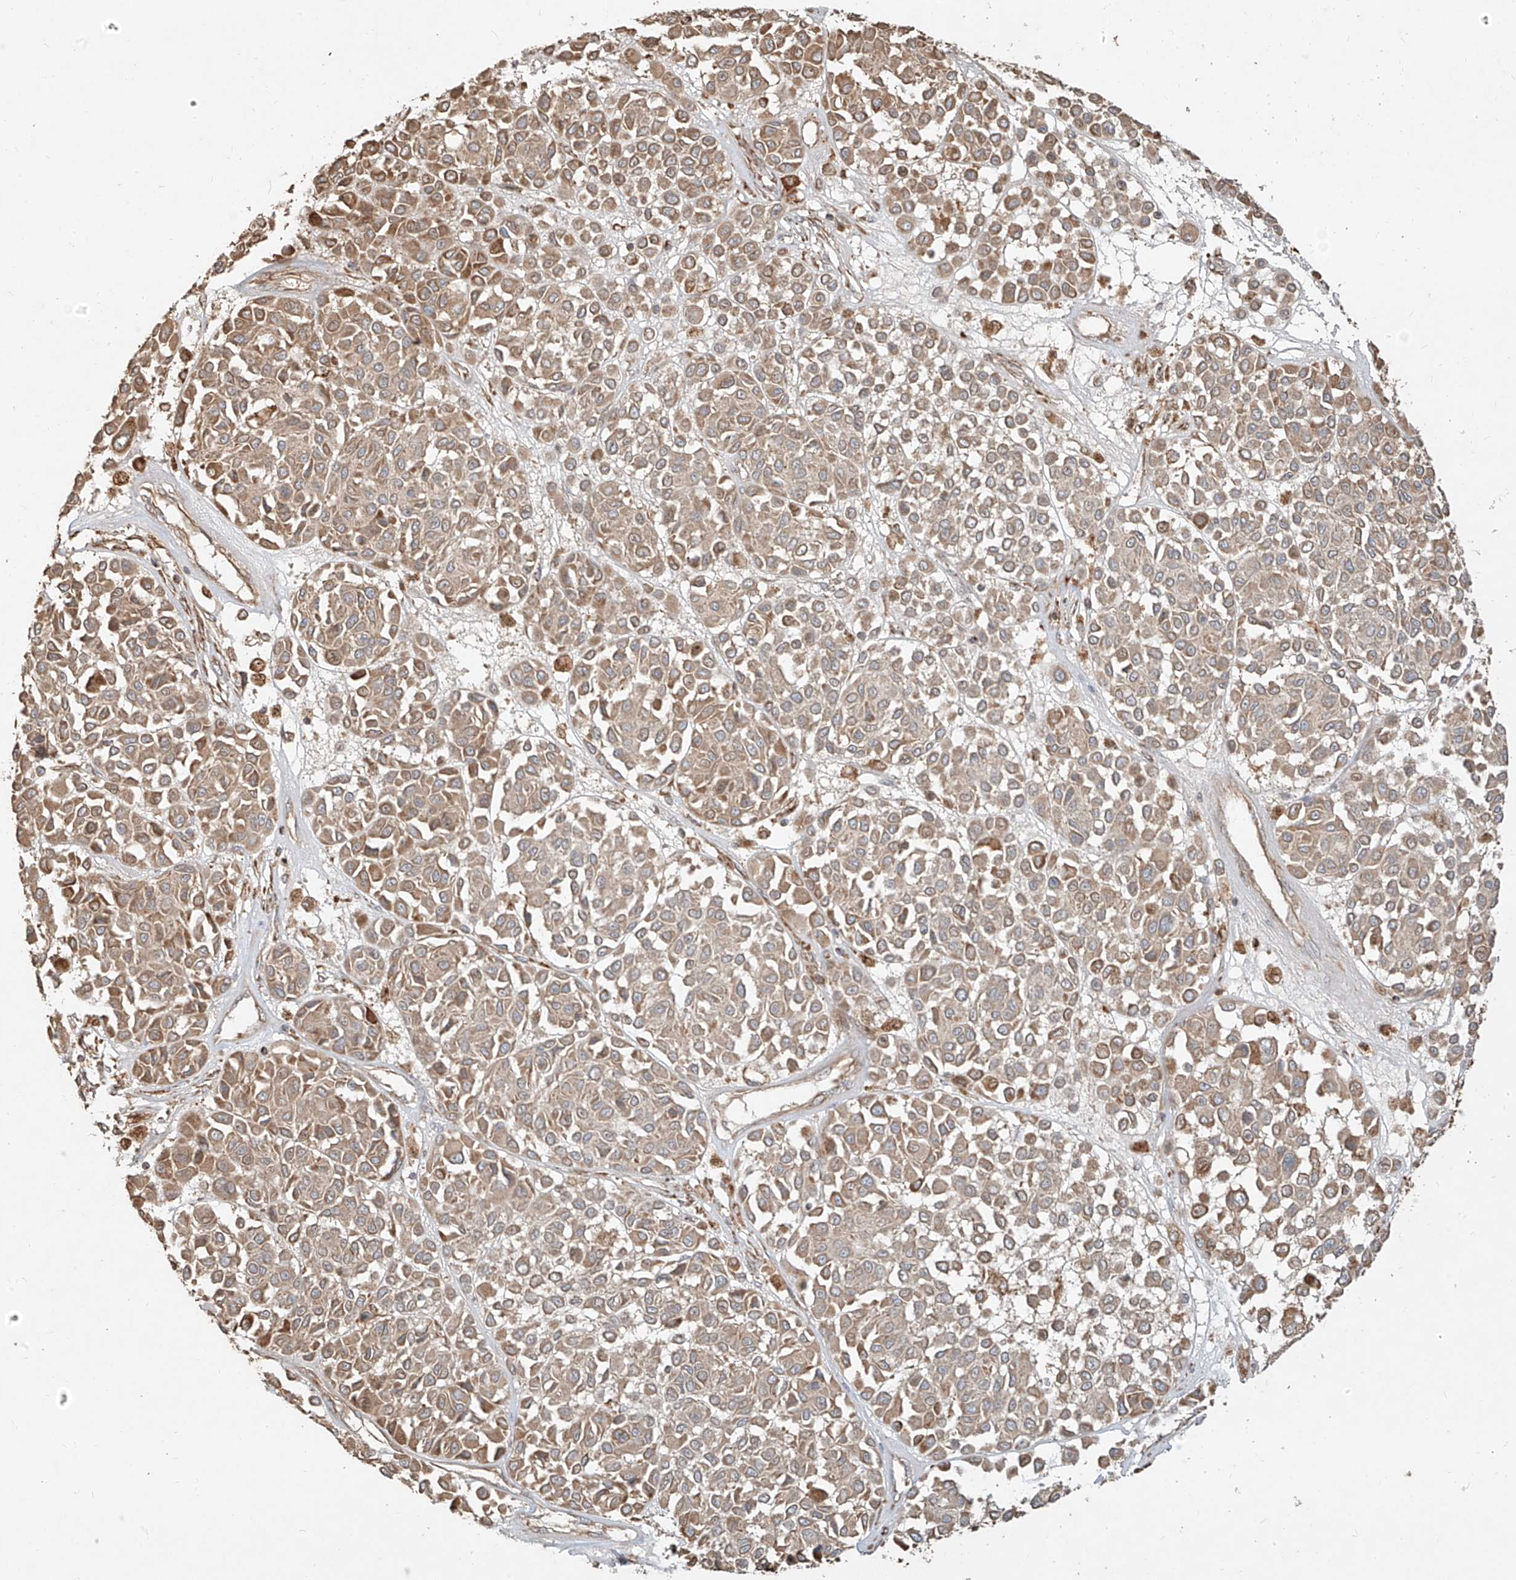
{"staining": {"intensity": "moderate", "quantity": "25%-75%", "location": "cytoplasmic/membranous"}, "tissue": "melanoma", "cell_type": "Tumor cells", "image_type": "cancer", "snomed": [{"axis": "morphology", "description": "Malignant melanoma, Metastatic site"}, {"axis": "topography", "description": "Soft tissue"}], "caption": "Immunohistochemical staining of human melanoma shows medium levels of moderate cytoplasmic/membranous expression in about 25%-75% of tumor cells.", "gene": "EFNB1", "patient": {"sex": "male", "age": 41}}